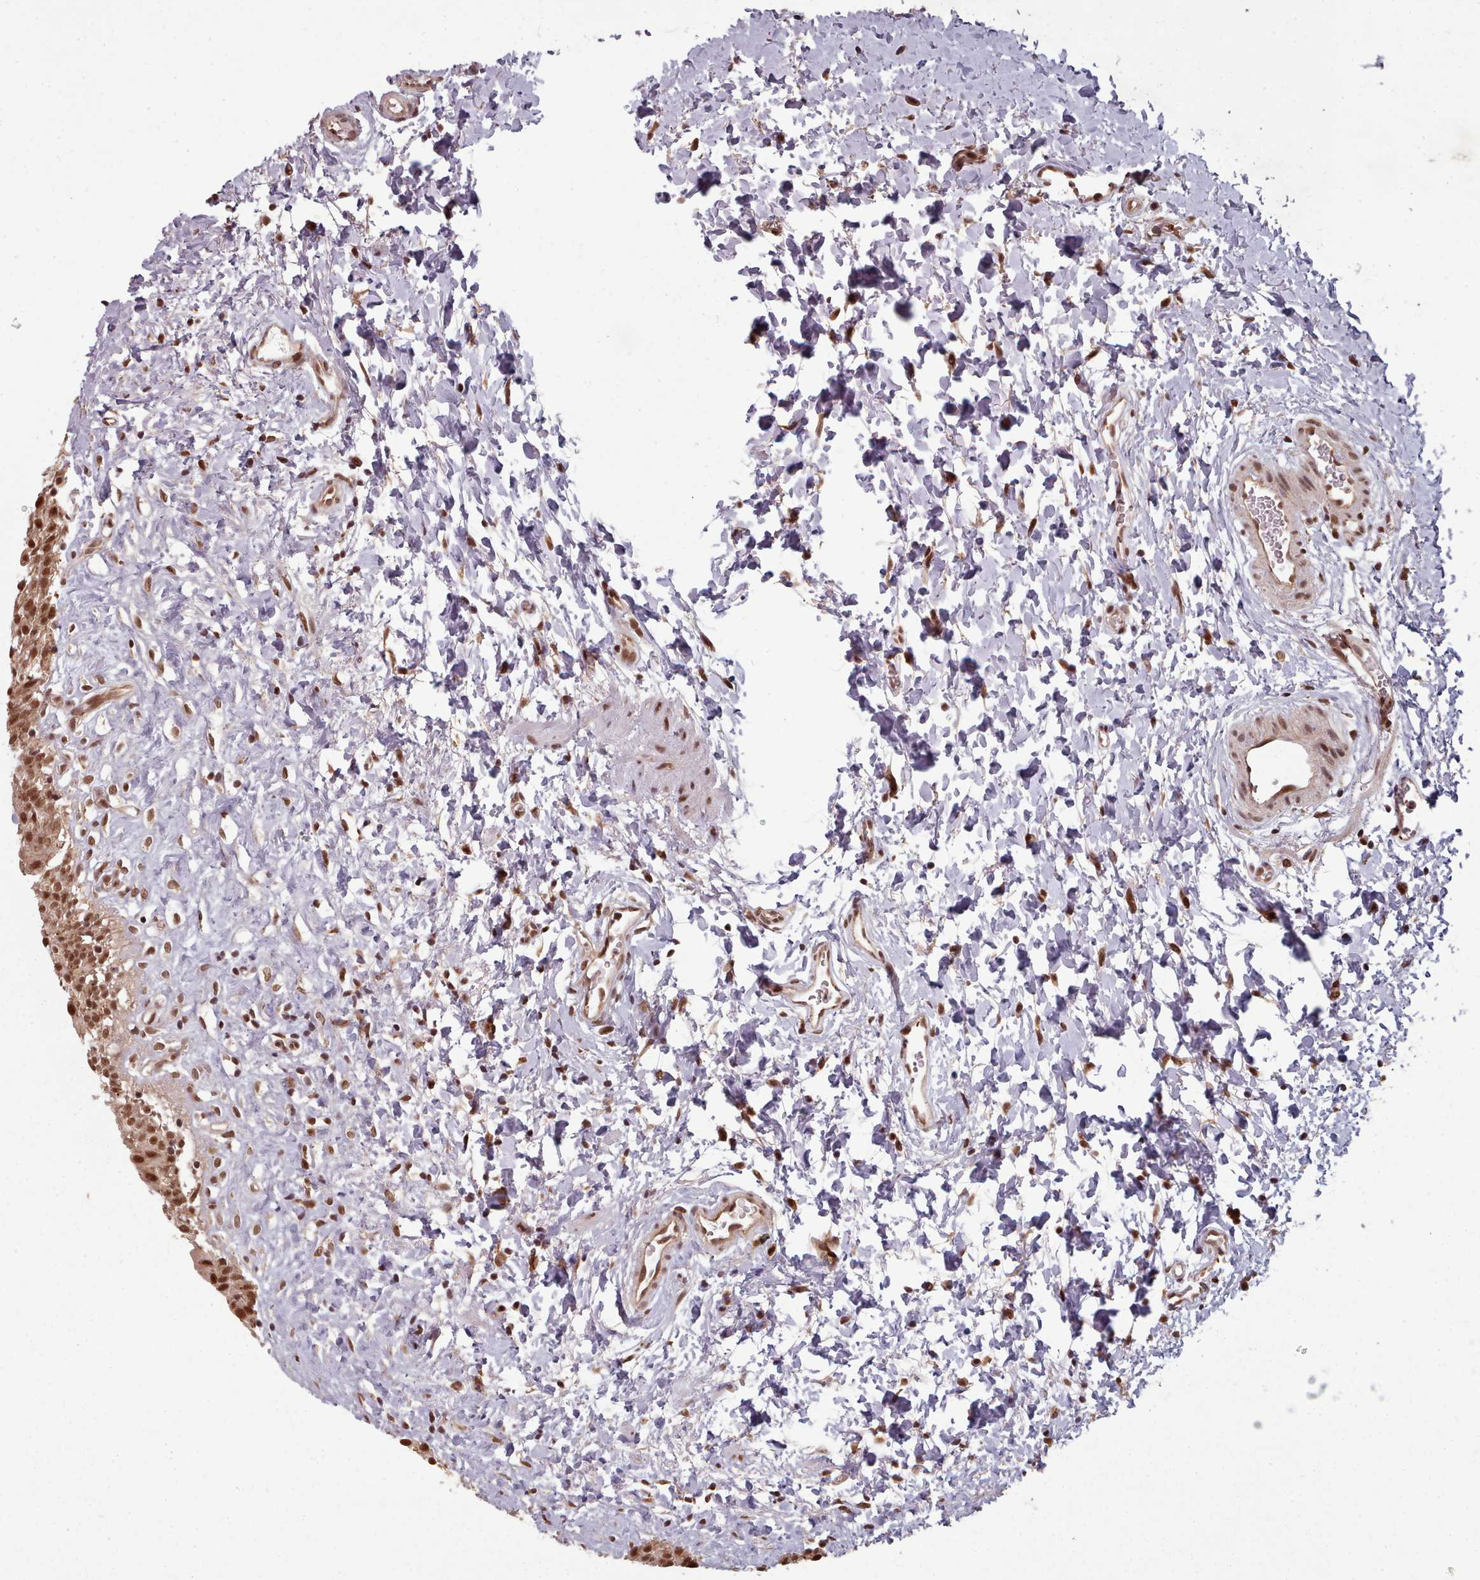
{"staining": {"intensity": "moderate", "quantity": ">75%", "location": "cytoplasmic/membranous,nuclear"}, "tissue": "urinary bladder", "cell_type": "Urothelial cells", "image_type": "normal", "snomed": [{"axis": "morphology", "description": "Normal tissue, NOS"}, {"axis": "topography", "description": "Urinary bladder"}], "caption": "A brown stain labels moderate cytoplasmic/membranous,nuclear expression of a protein in urothelial cells of unremarkable urinary bladder. Immunohistochemistry (ihc) stains the protein of interest in brown and the nuclei are stained blue.", "gene": "DHX8", "patient": {"sex": "male", "age": 51}}